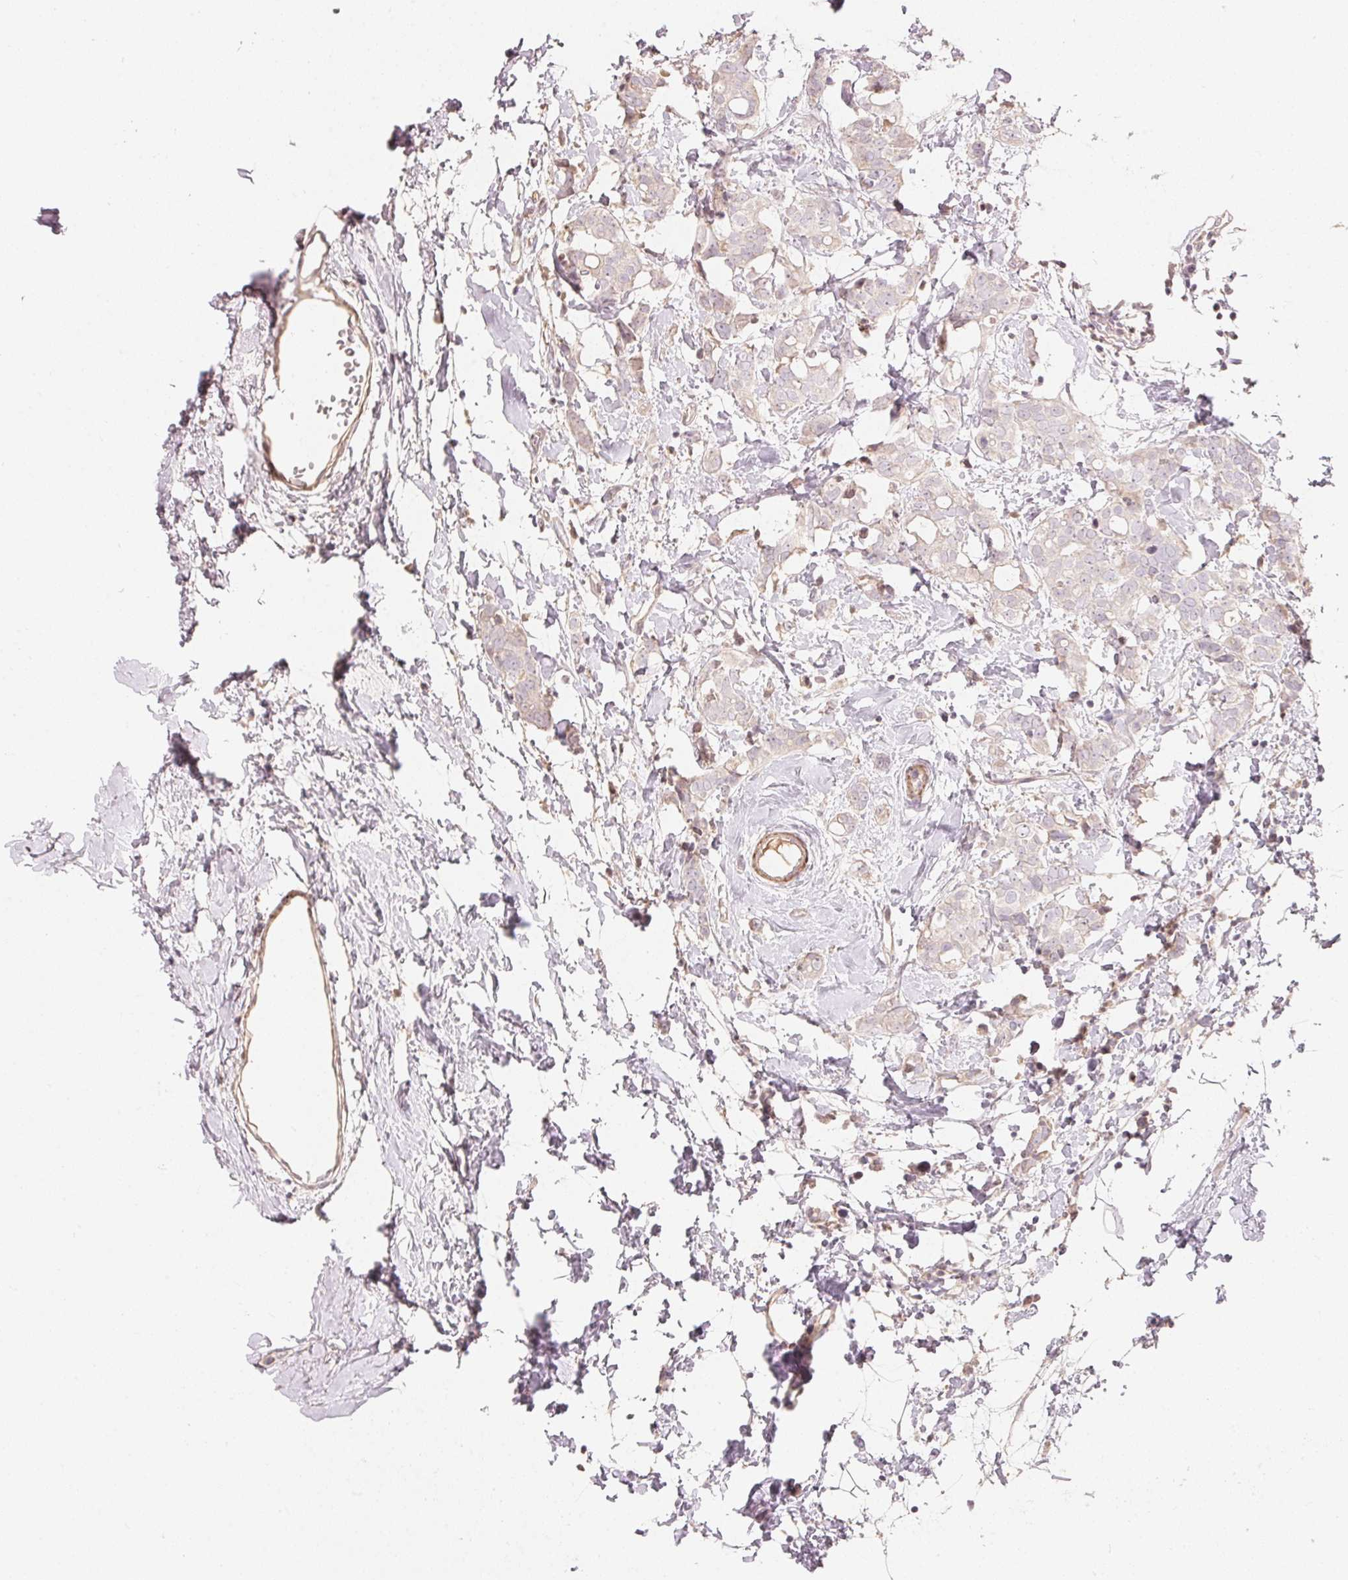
{"staining": {"intensity": "negative", "quantity": "none", "location": "none"}, "tissue": "breast cancer", "cell_type": "Tumor cells", "image_type": "cancer", "snomed": [{"axis": "morphology", "description": "Duct carcinoma"}, {"axis": "topography", "description": "Breast"}], "caption": "An immunohistochemistry photomicrograph of intraductal carcinoma (breast) is shown. There is no staining in tumor cells of intraductal carcinoma (breast).", "gene": "TP53AIP1", "patient": {"sex": "female", "age": 40}}